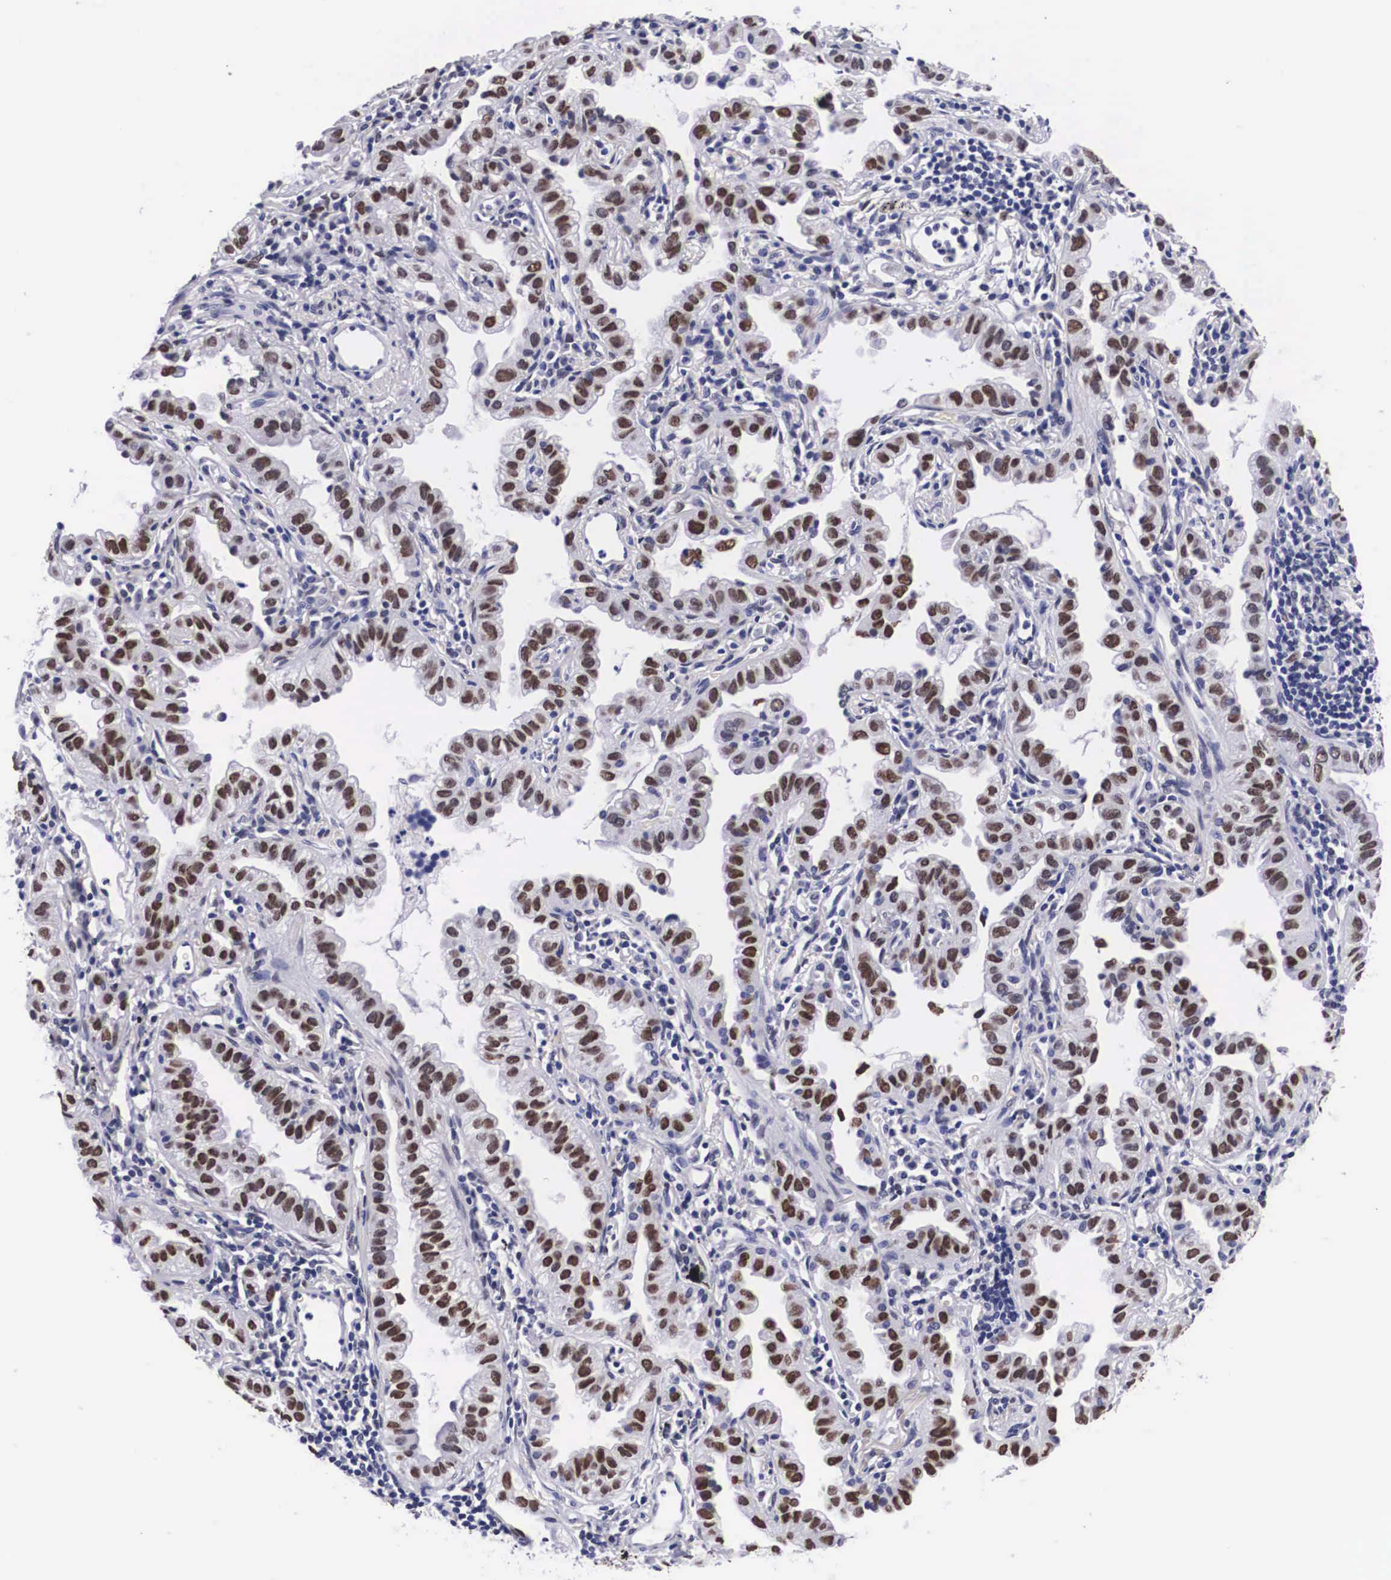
{"staining": {"intensity": "strong", "quantity": "25%-75%", "location": "nuclear"}, "tissue": "lung cancer", "cell_type": "Tumor cells", "image_type": "cancer", "snomed": [{"axis": "morphology", "description": "Adenocarcinoma, NOS"}, {"axis": "topography", "description": "Lung"}], "caption": "A brown stain shows strong nuclear staining of a protein in human lung cancer tumor cells.", "gene": "KHDRBS3", "patient": {"sex": "female", "age": 50}}